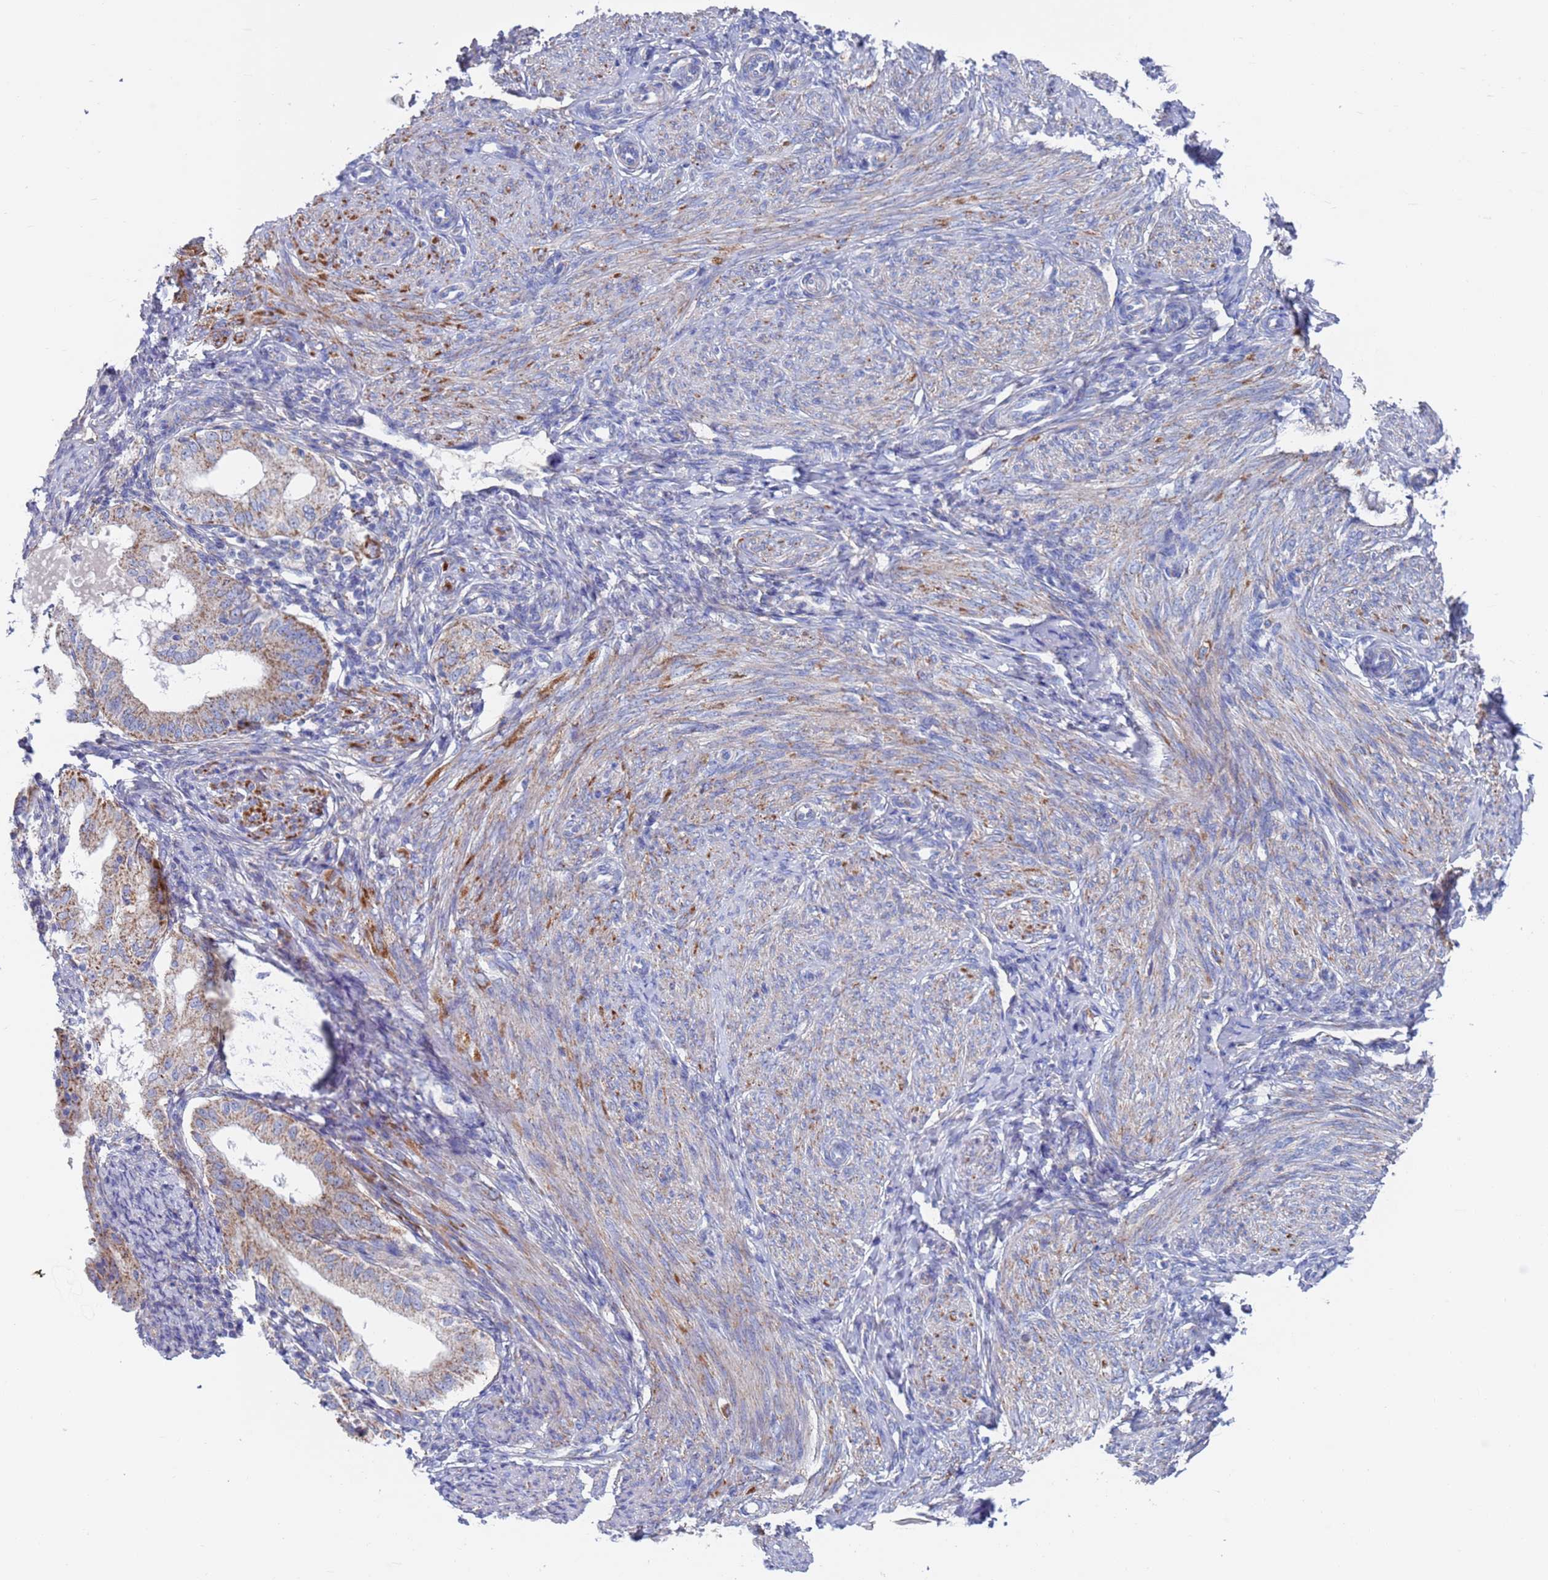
{"staining": {"intensity": "negative", "quantity": "none", "location": "none"}, "tissue": "endometrium", "cell_type": "Cells in endometrial stroma", "image_type": "normal", "snomed": [{"axis": "morphology", "description": "Normal tissue, NOS"}, {"axis": "topography", "description": "Endometrium"}], "caption": "Immunohistochemistry histopathology image of benign human endometrium stained for a protein (brown), which reveals no staining in cells in endometrial stroma.", "gene": "CHCHD6", "patient": {"sex": "female", "age": 72}}